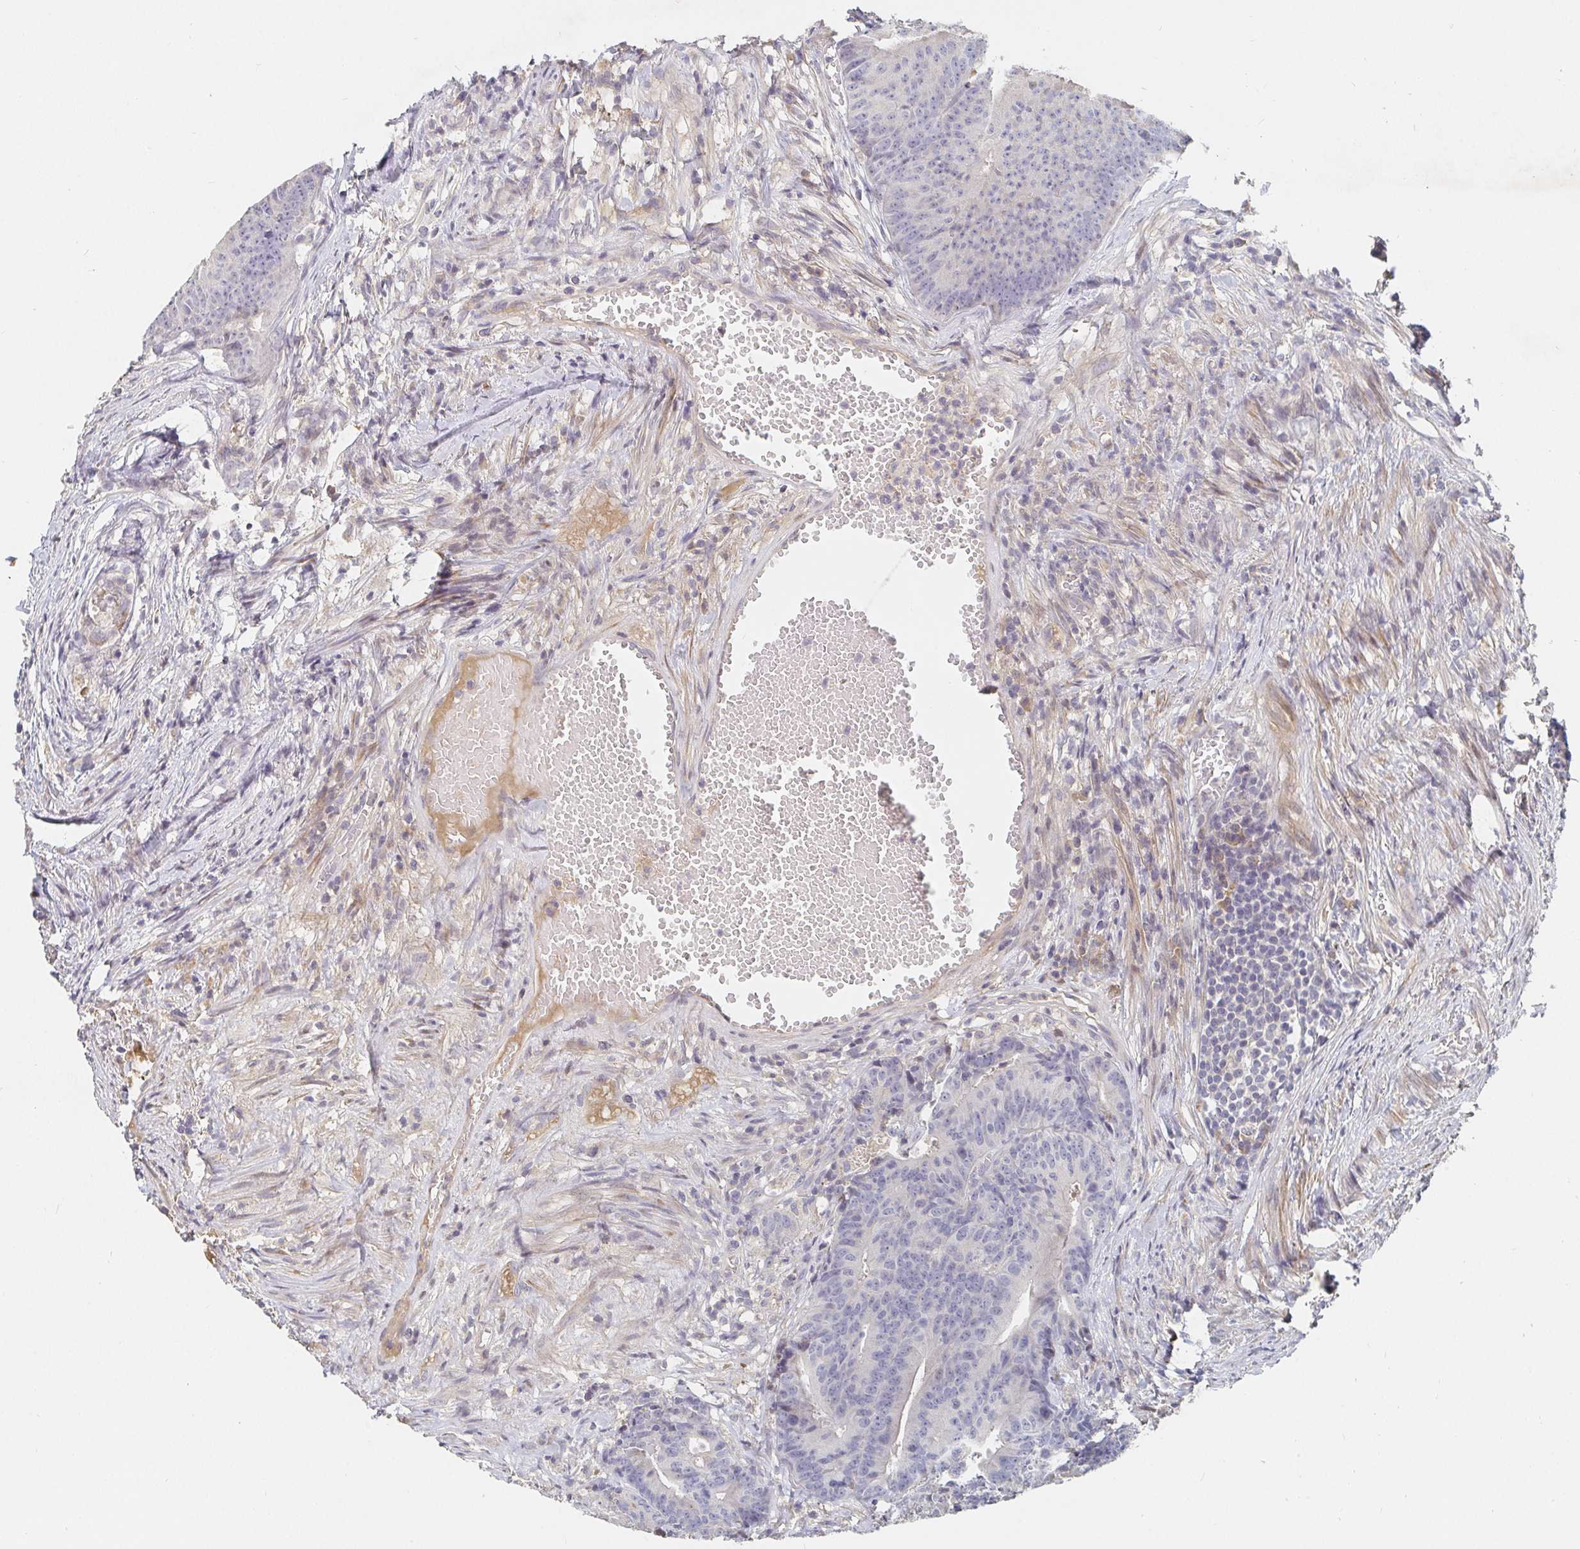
{"staining": {"intensity": "negative", "quantity": "none", "location": "none"}, "tissue": "colorectal cancer", "cell_type": "Tumor cells", "image_type": "cancer", "snomed": [{"axis": "morphology", "description": "Adenocarcinoma, NOS"}, {"axis": "topography", "description": "Colon"}], "caption": "A high-resolution image shows immunohistochemistry staining of colorectal cancer, which shows no significant positivity in tumor cells.", "gene": "NME9", "patient": {"sex": "female", "age": 78}}